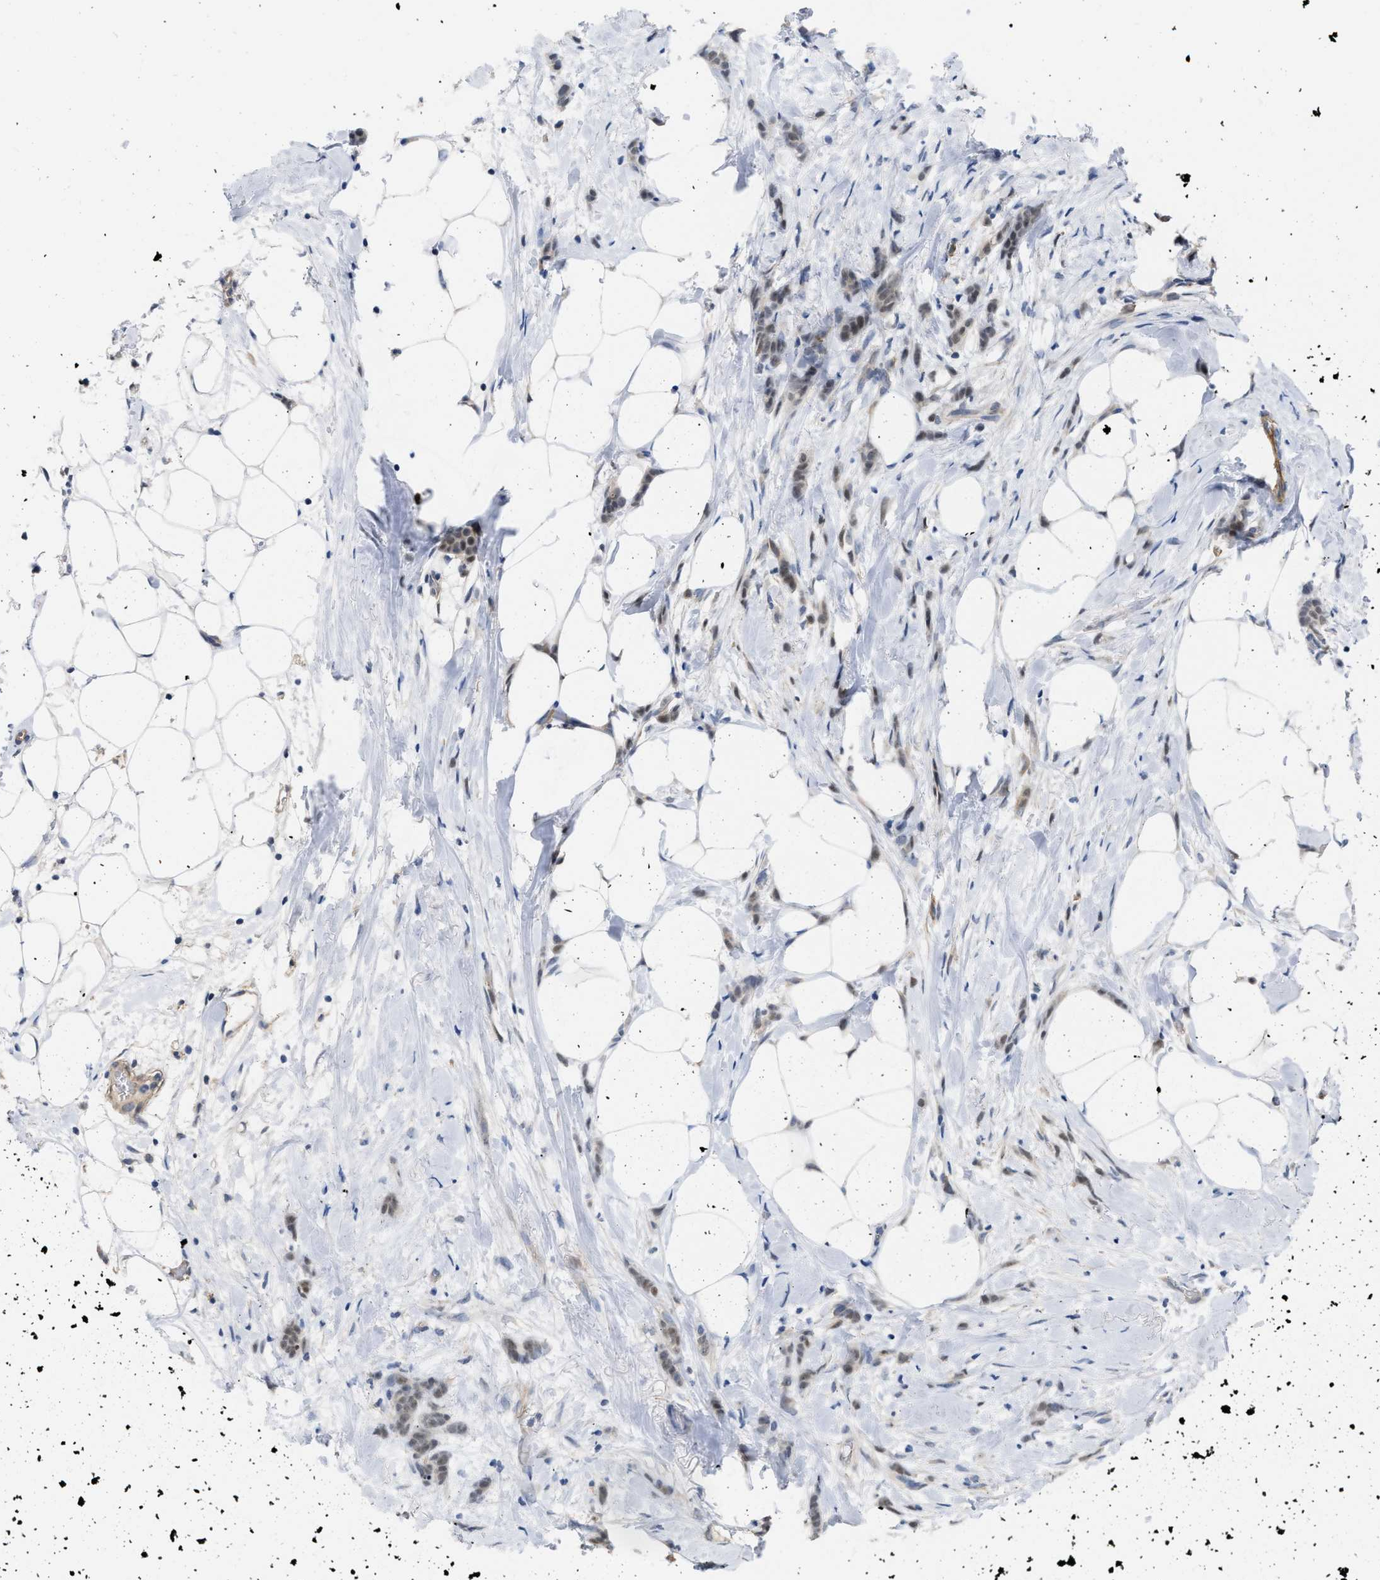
{"staining": {"intensity": "weak", "quantity": ">75%", "location": "nuclear"}, "tissue": "breast cancer", "cell_type": "Tumor cells", "image_type": "cancer", "snomed": [{"axis": "morphology", "description": "Lobular carcinoma, in situ"}, {"axis": "morphology", "description": "Lobular carcinoma"}, {"axis": "topography", "description": "Breast"}], "caption": "A micrograph of lobular carcinoma (breast) stained for a protein reveals weak nuclear brown staining in tumor cells.", "gene": "NAPEPLD", "patient": {"sex": "female", "age": 41}}